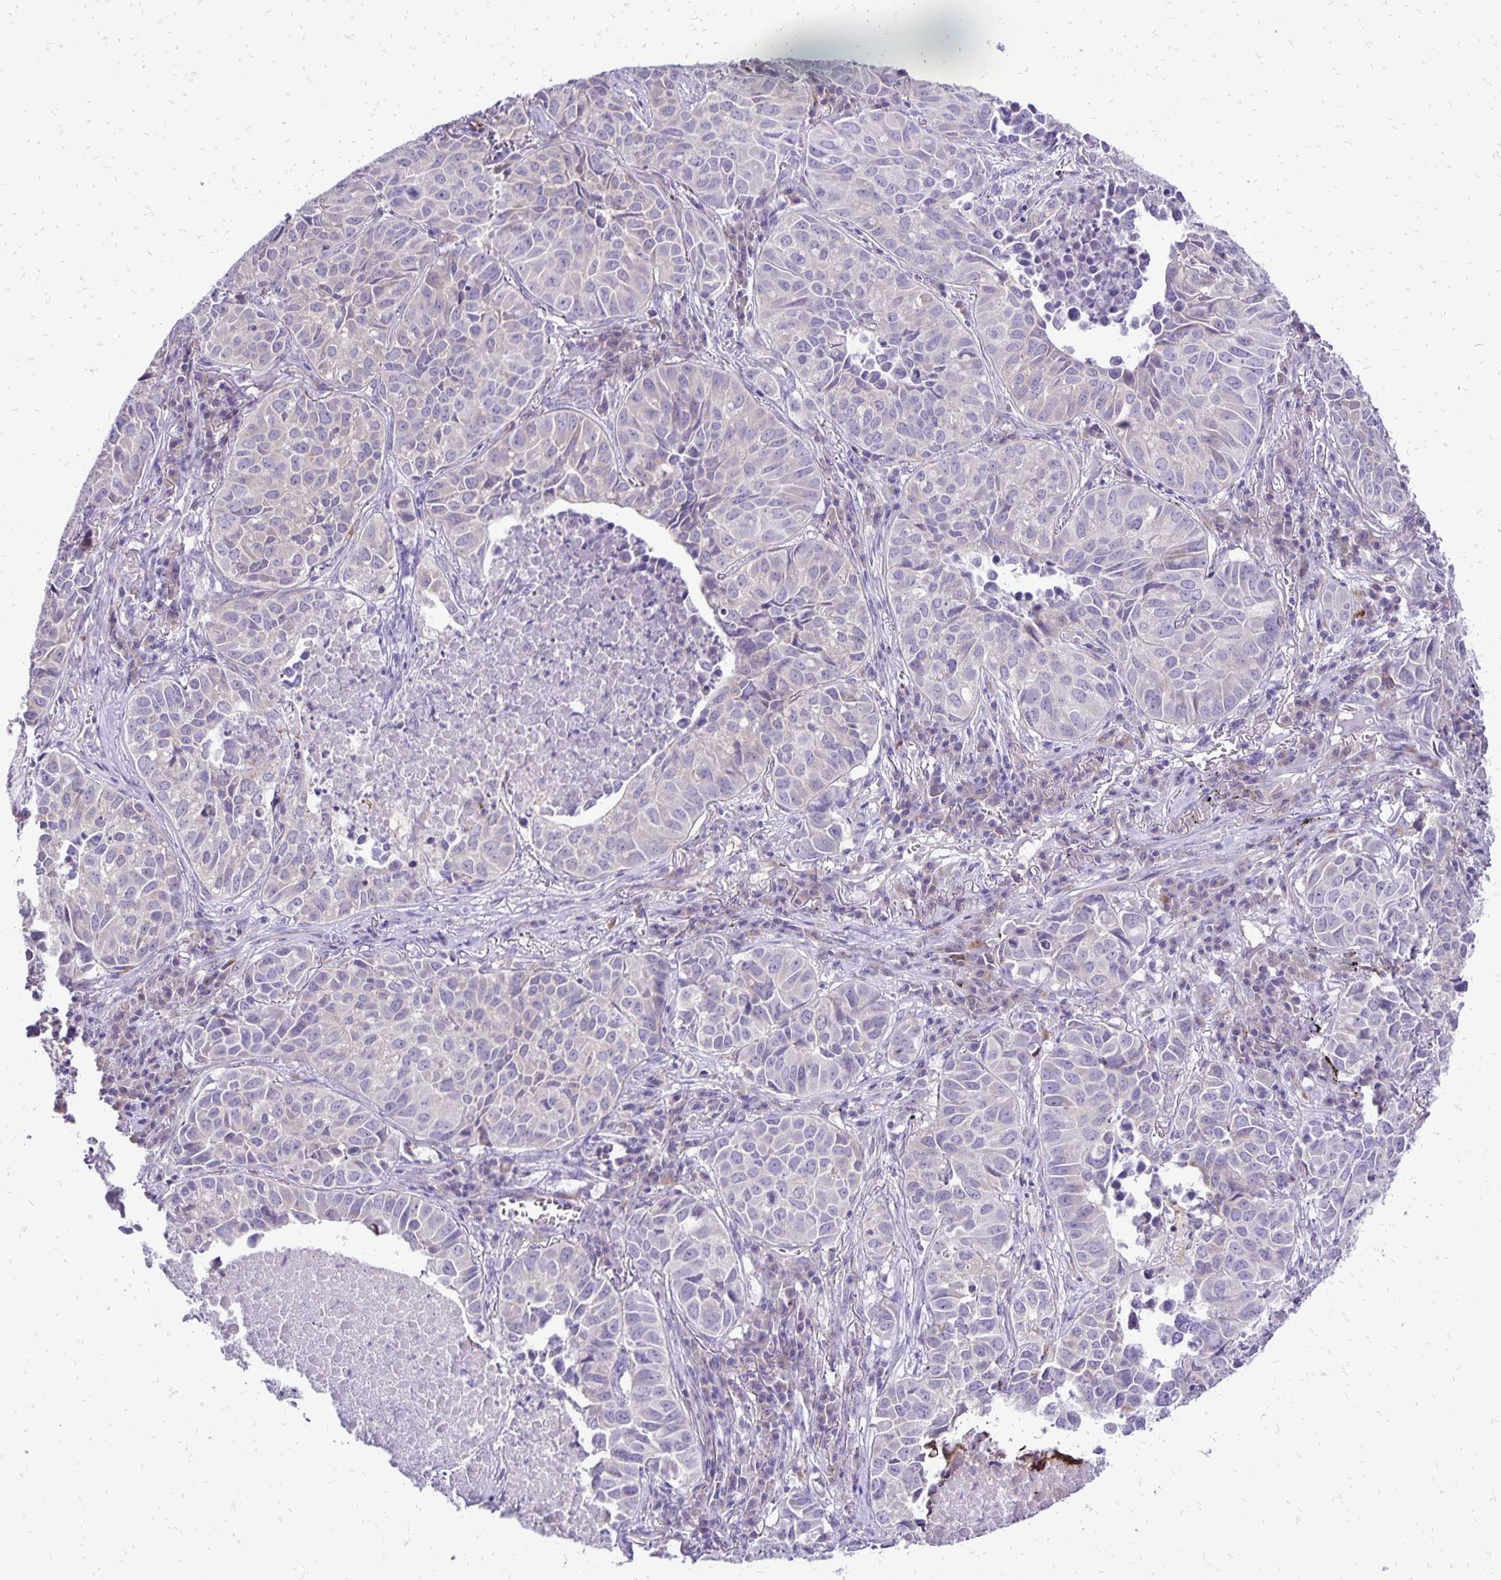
{"staining": {"intensity": "negative", "quantity": "none", "location": "none"}, "tissue": "lung cancer", "cell_type": "Tumor cells", "image_type": "cancer", "snomed": [{"axis": "morphology", "description": "Adenocarcinoma, NOS"}, {"axis": "topography", "description": "Lung"}], "caption": "Tumor cells are negative for protein expression in human adenocarcinoma (lung).", "gene": "EIF5A", "patient": {"sex": "female", "age": 50}}